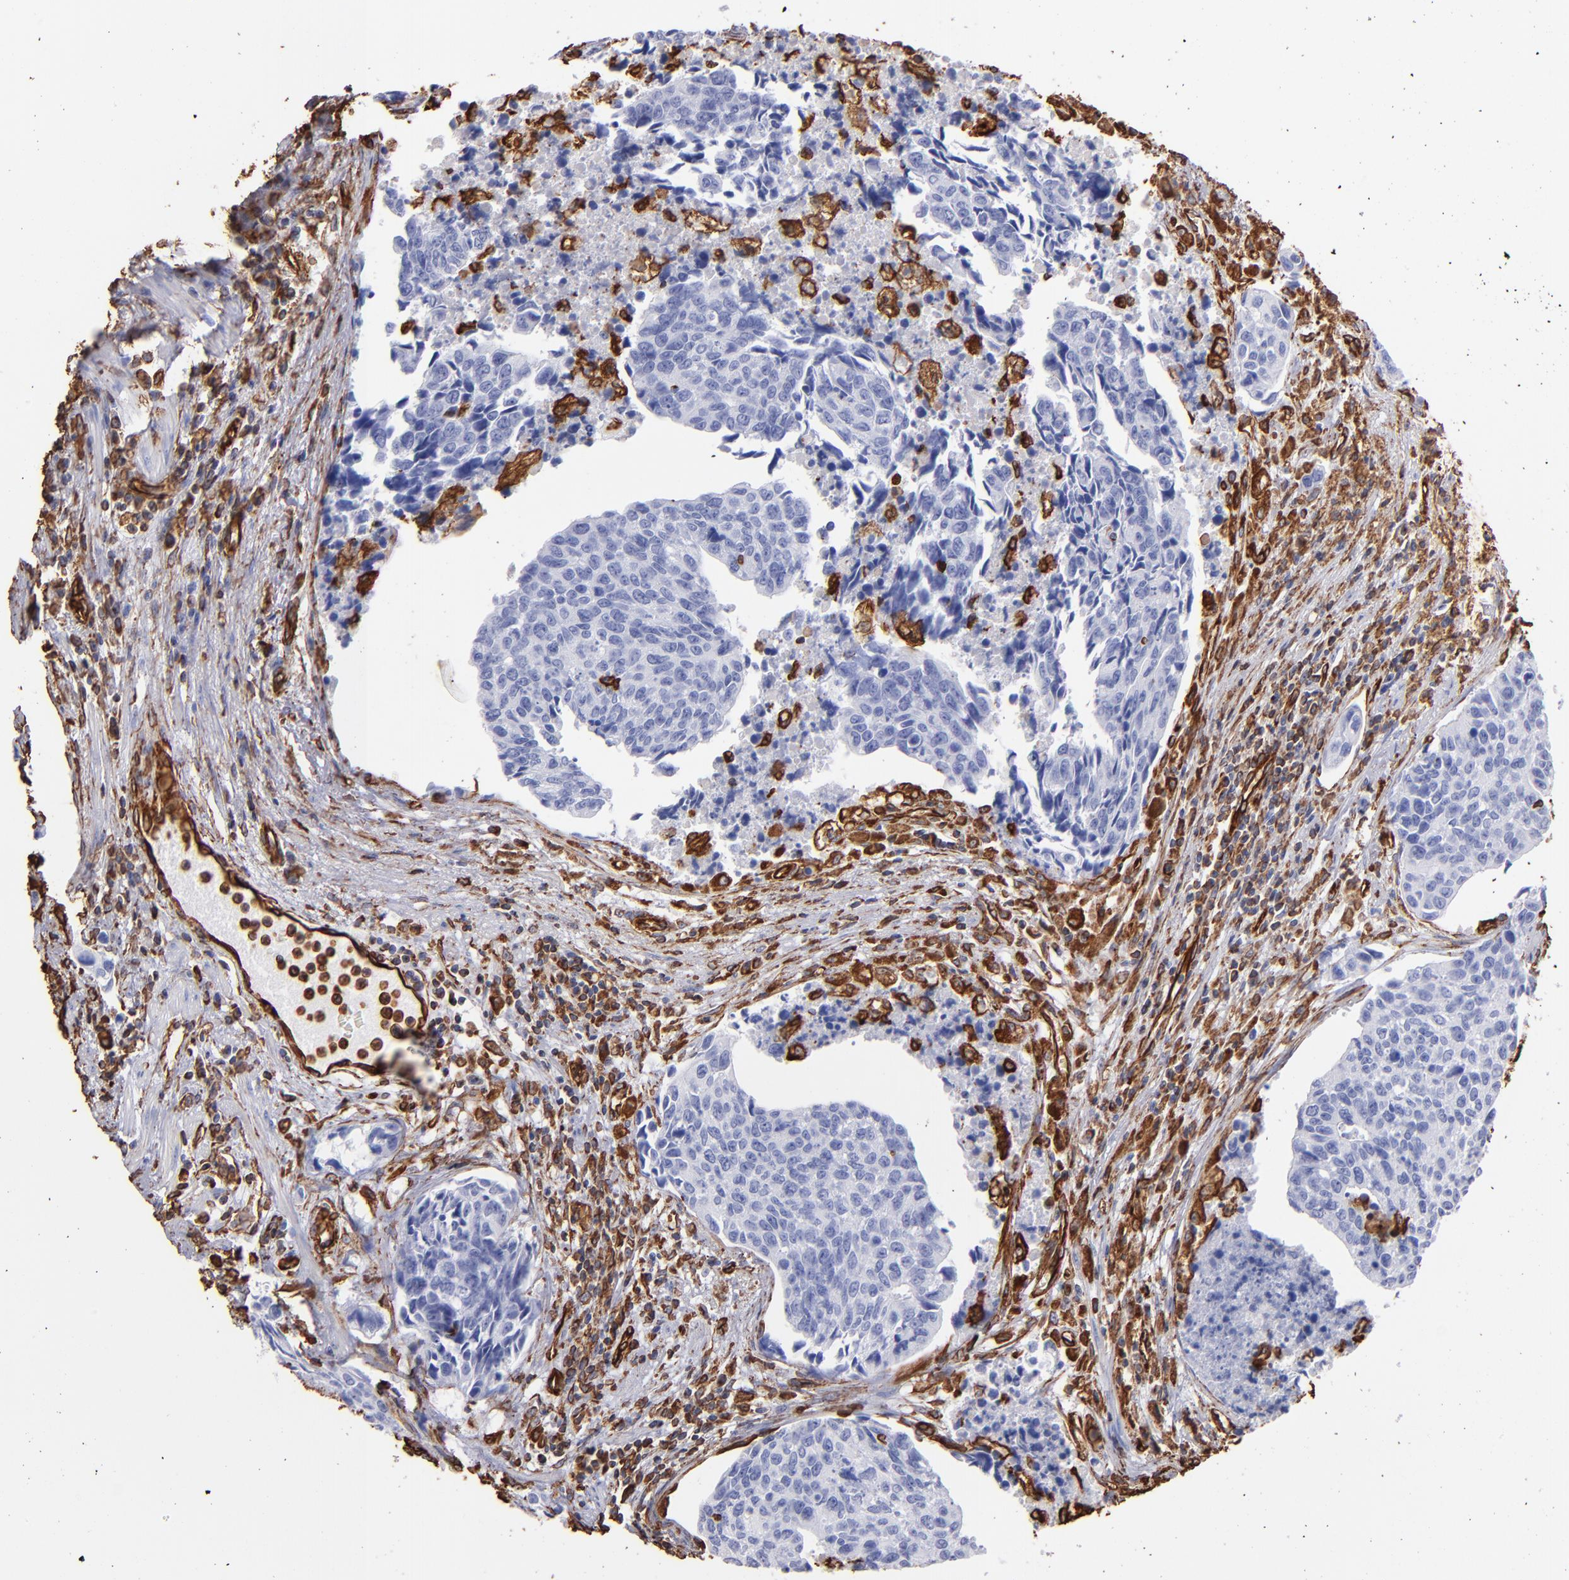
{"staining": {"intensity": "strong", "quantity": "<25%", "location": "cytoplasmic/membranous"}, "tissue": "urothelial cancer", "cell_type": "Tumor cells", "image_type": "cancer", "snomed": [{"axis": "morphology", "description": "Urothelial carcinoma, High grade"}, {"axis": "topography", "description": "Urinary bladder"}], "caption": "Protein staining of high-grade urothelial carcinoma tissue displays strong cytoplasmic/membranous expression in approximately <25% of tumor cells. The staining was performed using DAB (3,3'-diaminobenzidine), with brown indicating positive protein expression. Nuclei are stained blue with hematoxylin.", "gene": "VIM", "patient": {"sex": "male", "age": 81}}